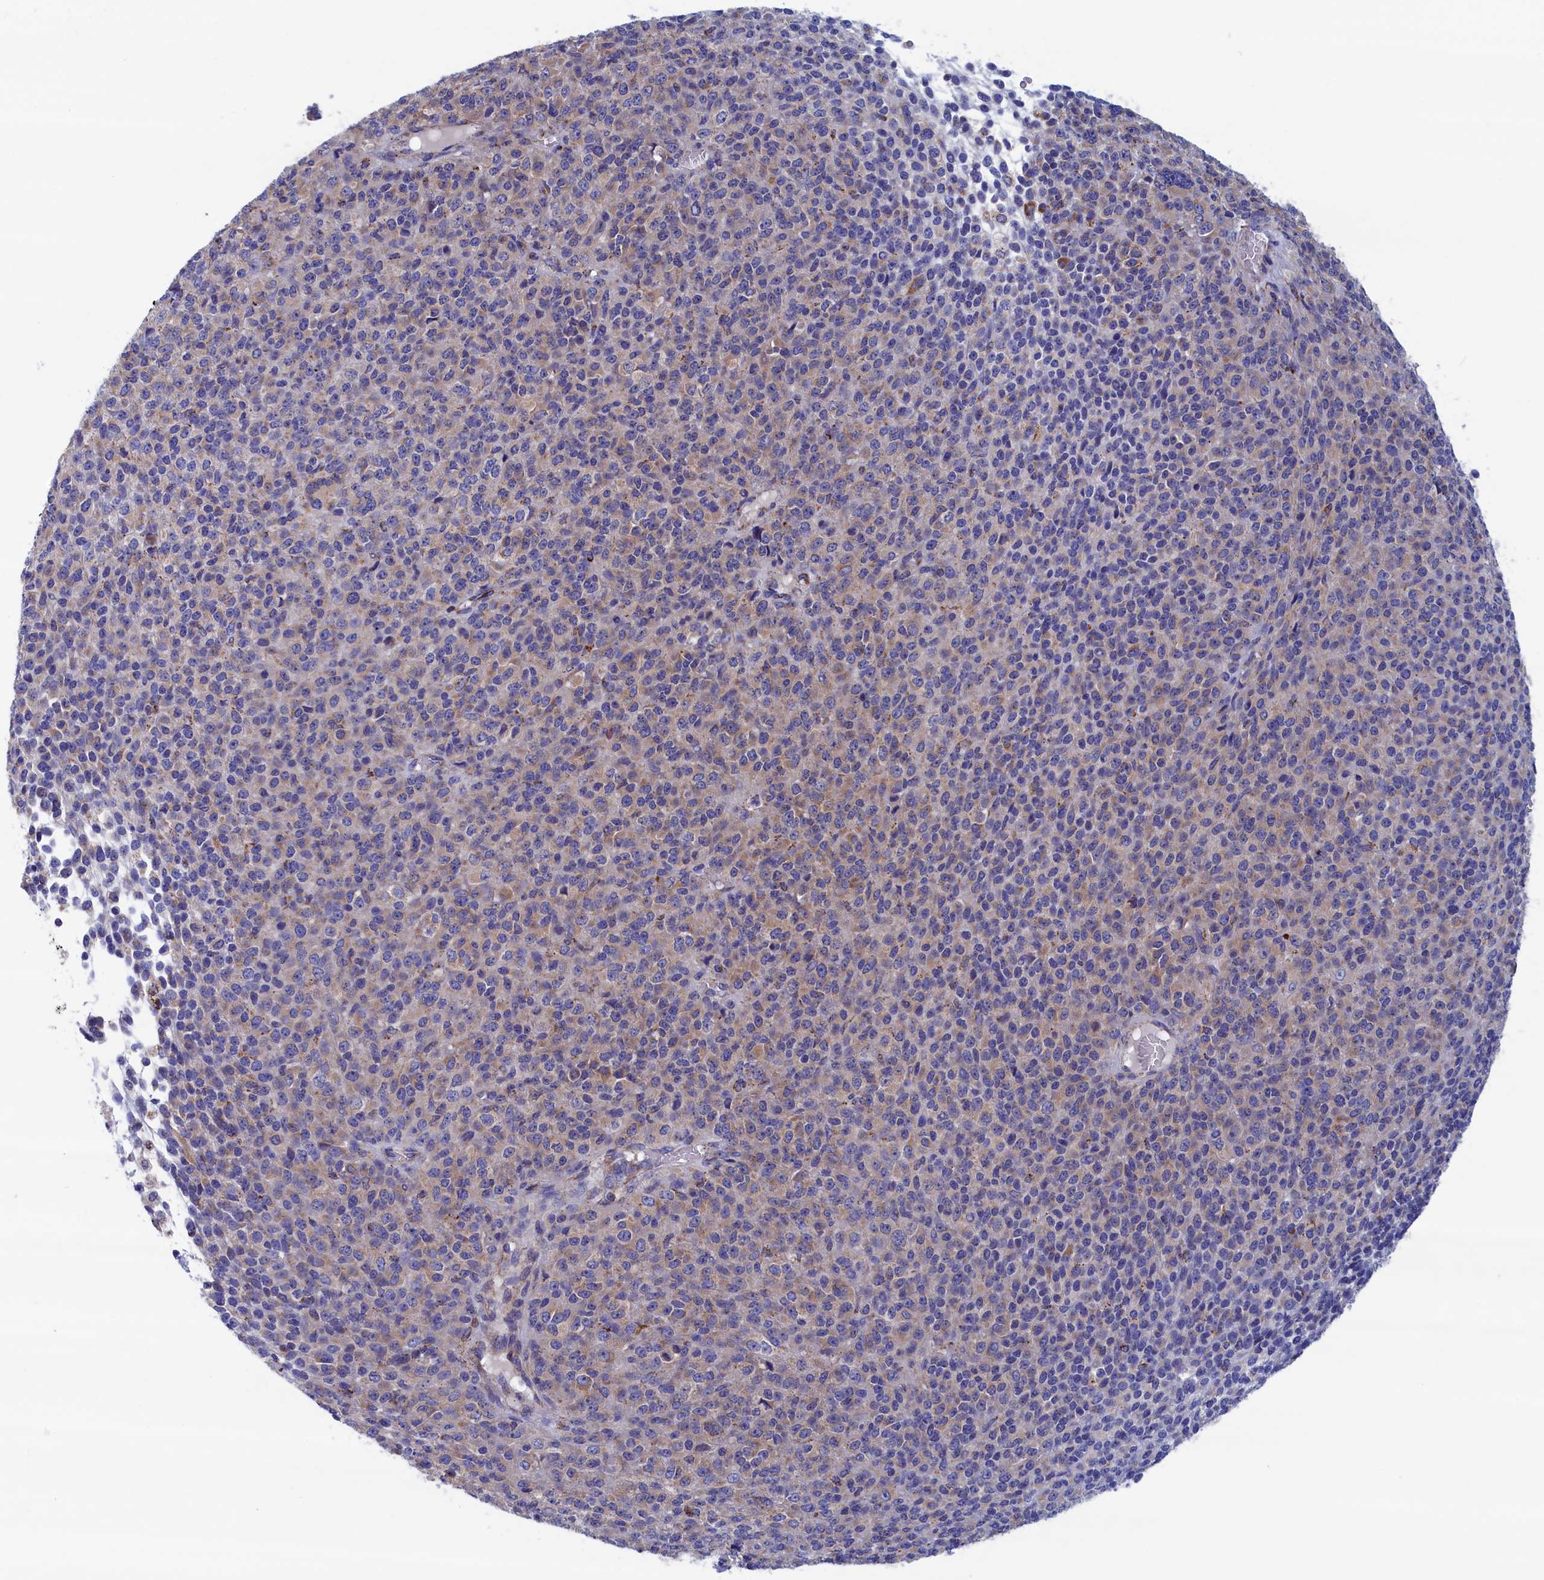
{"staining": {"intensity": "weak", "quantity": "<25%", "location": "cytoplasmic/membranous"}, "tissue": "melanoma", "cell_type": "Tumor cells", "image_type": "cancer", "snomed": [{"axis": "morphology", "description": "Malignant melanoma, Metastatic site"}, {"axis": "topography", "description": "Brain"}], "caption": "Tumor cells show no significant staining in melanoma. The staining was performed using DAB (3,3'-diaminobenzidine) to visualize the protein expression in brown, while the nuclei were stained in blue with hematoxylin (Magnification: 20x).", "gene": "WDR83", "patient": {"sex": "female", "age": 56}}